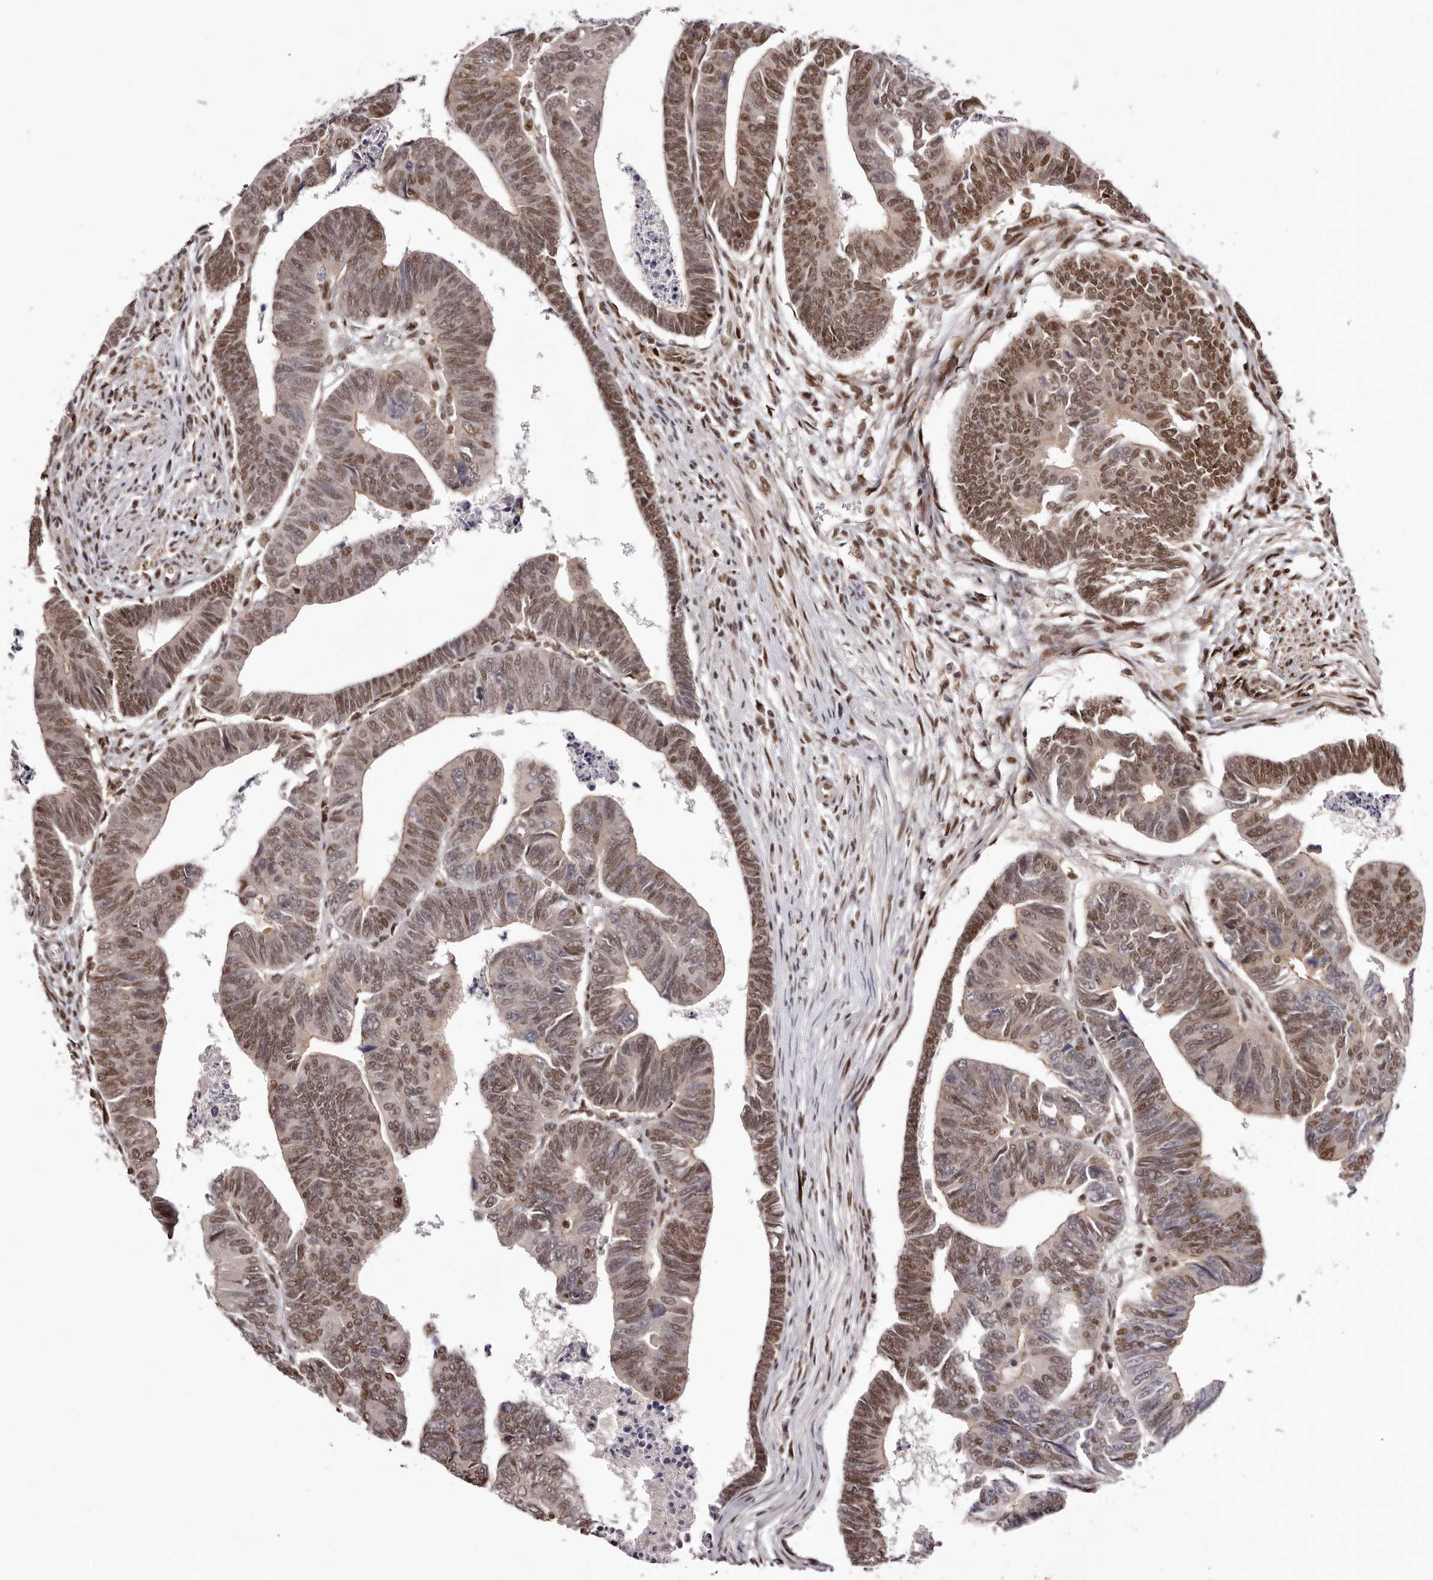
{"staining": {"intensity": "moderate", "quantity": ">75%", "location": "nuclear"}, "tissue": "colorectal cancer", "cell_type": "Tumor cells", "image_type": "cancer", "snomed": [{"axis": "morphology", "description": "Adenocarcinoma, NOS"}, {"axis": "topography", "description": "Rectum"}], "caption": "The immunohistochemical stain labels moderate nuclear staining in tumor cells of adenocarcinoma (colorectal) tissue. (Brightfield microscopy of DAB IHC at high magnification).", "gene": "FBXO5", "patient": {"sex": "female", "age": 65}}